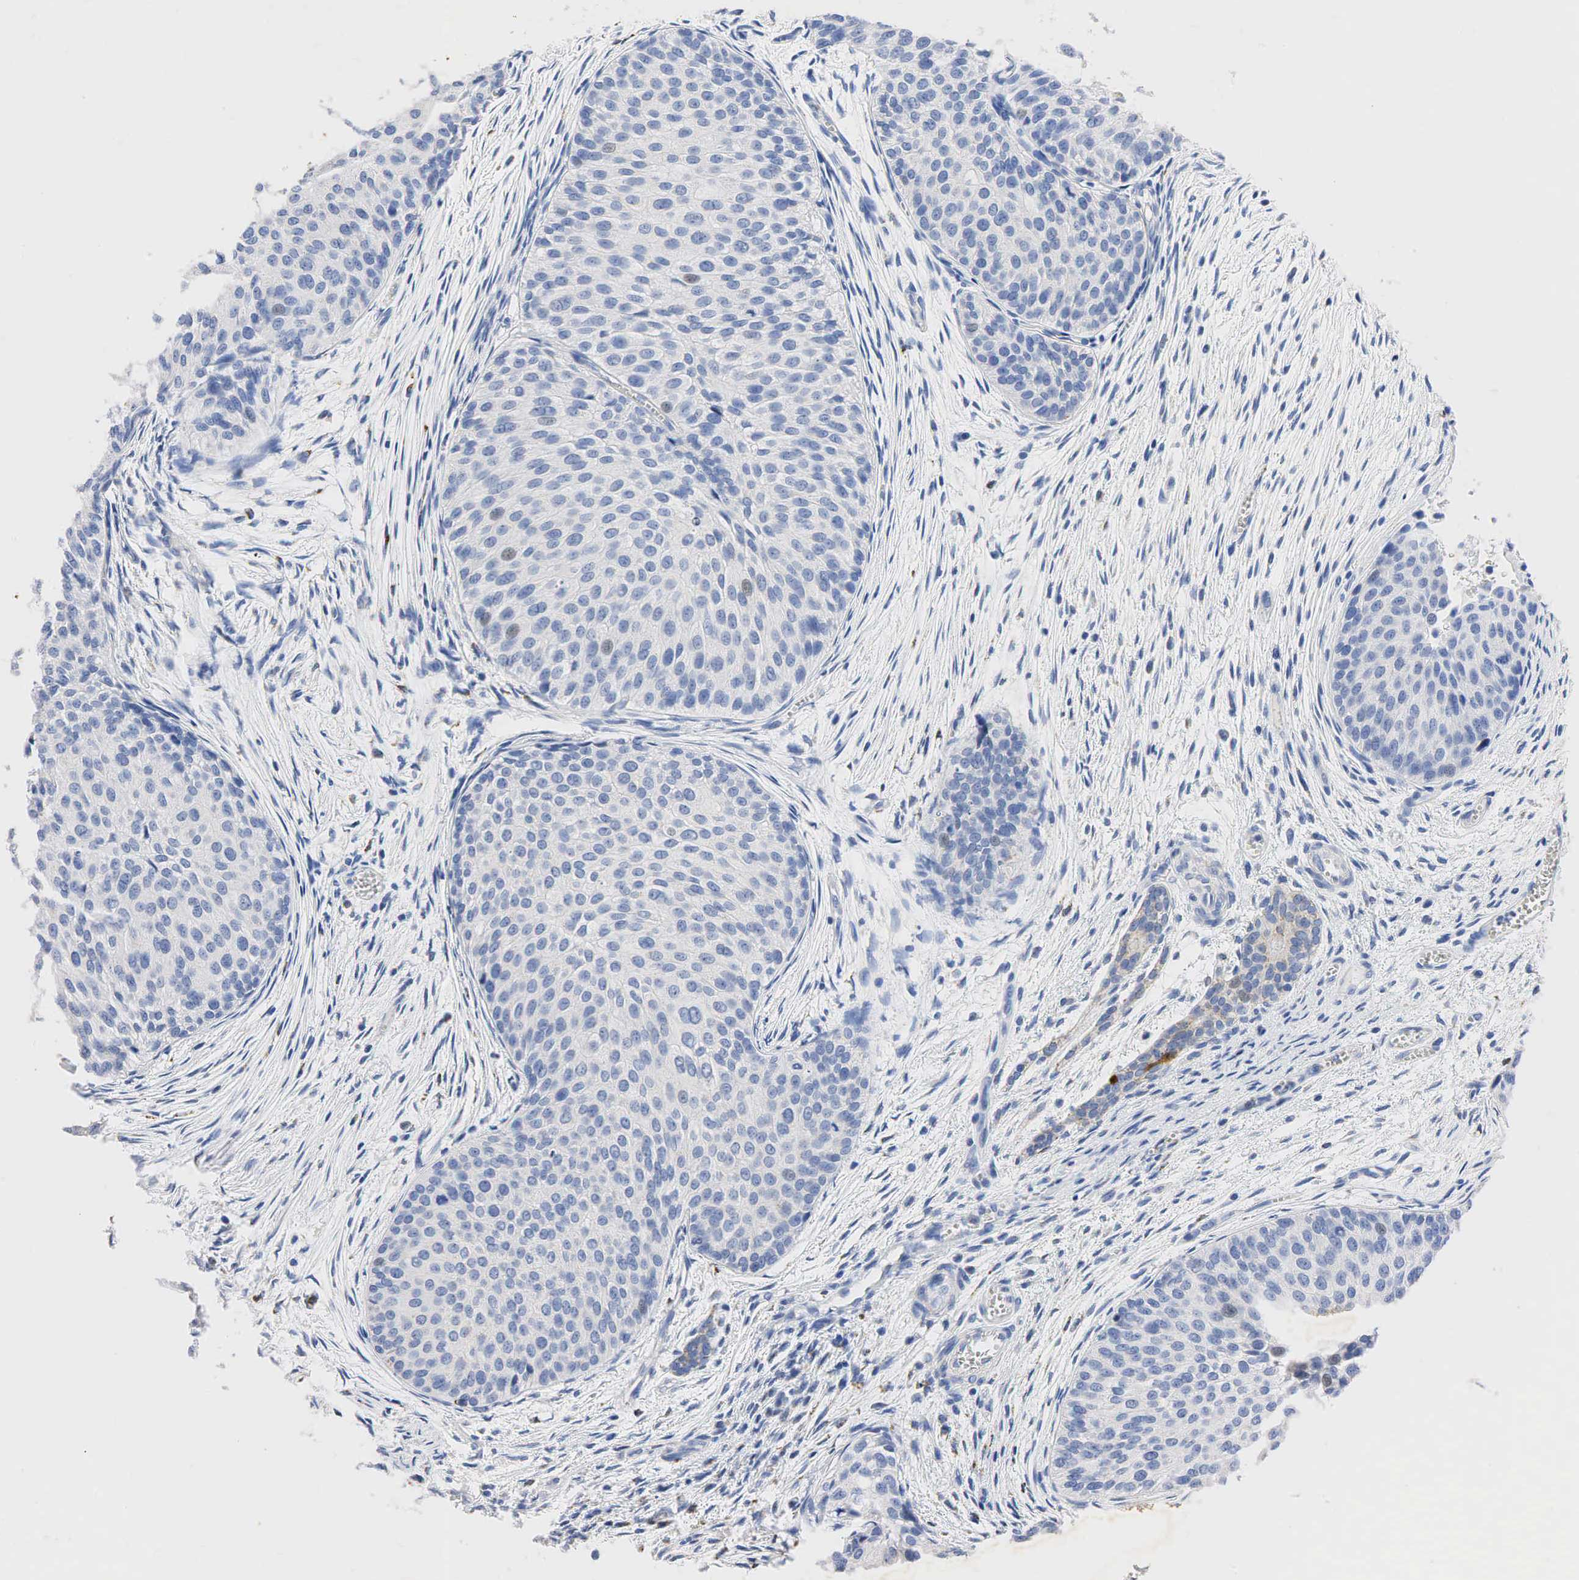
{"staining": {"intensity": "weak", "quantity": "<25%", "location": "cytoplasmic/membranous,nuclear"}, "tissue": "urothelial cancer", "cell_type": "Tumor cells", "image_type": "cancer", "snomed": [{"axis": "morphology", "description": "Urothelial carcinoma, Low grade"}, {"axis": "topography", "description": "Urinary bladder"}], "caption": "Immunohistochemistry (IHC) histopathology image of neoplastic tissue: urothelial cancer stained with DAB (3,3'-diaminobenzidine) demonstrates no significant protein positivity in tumor cells. (DAB (3,3'-diaminobenzidine) IHC, high magnification).", "gene": "SYP", "patient": {"sex": "male", "age": 84}}